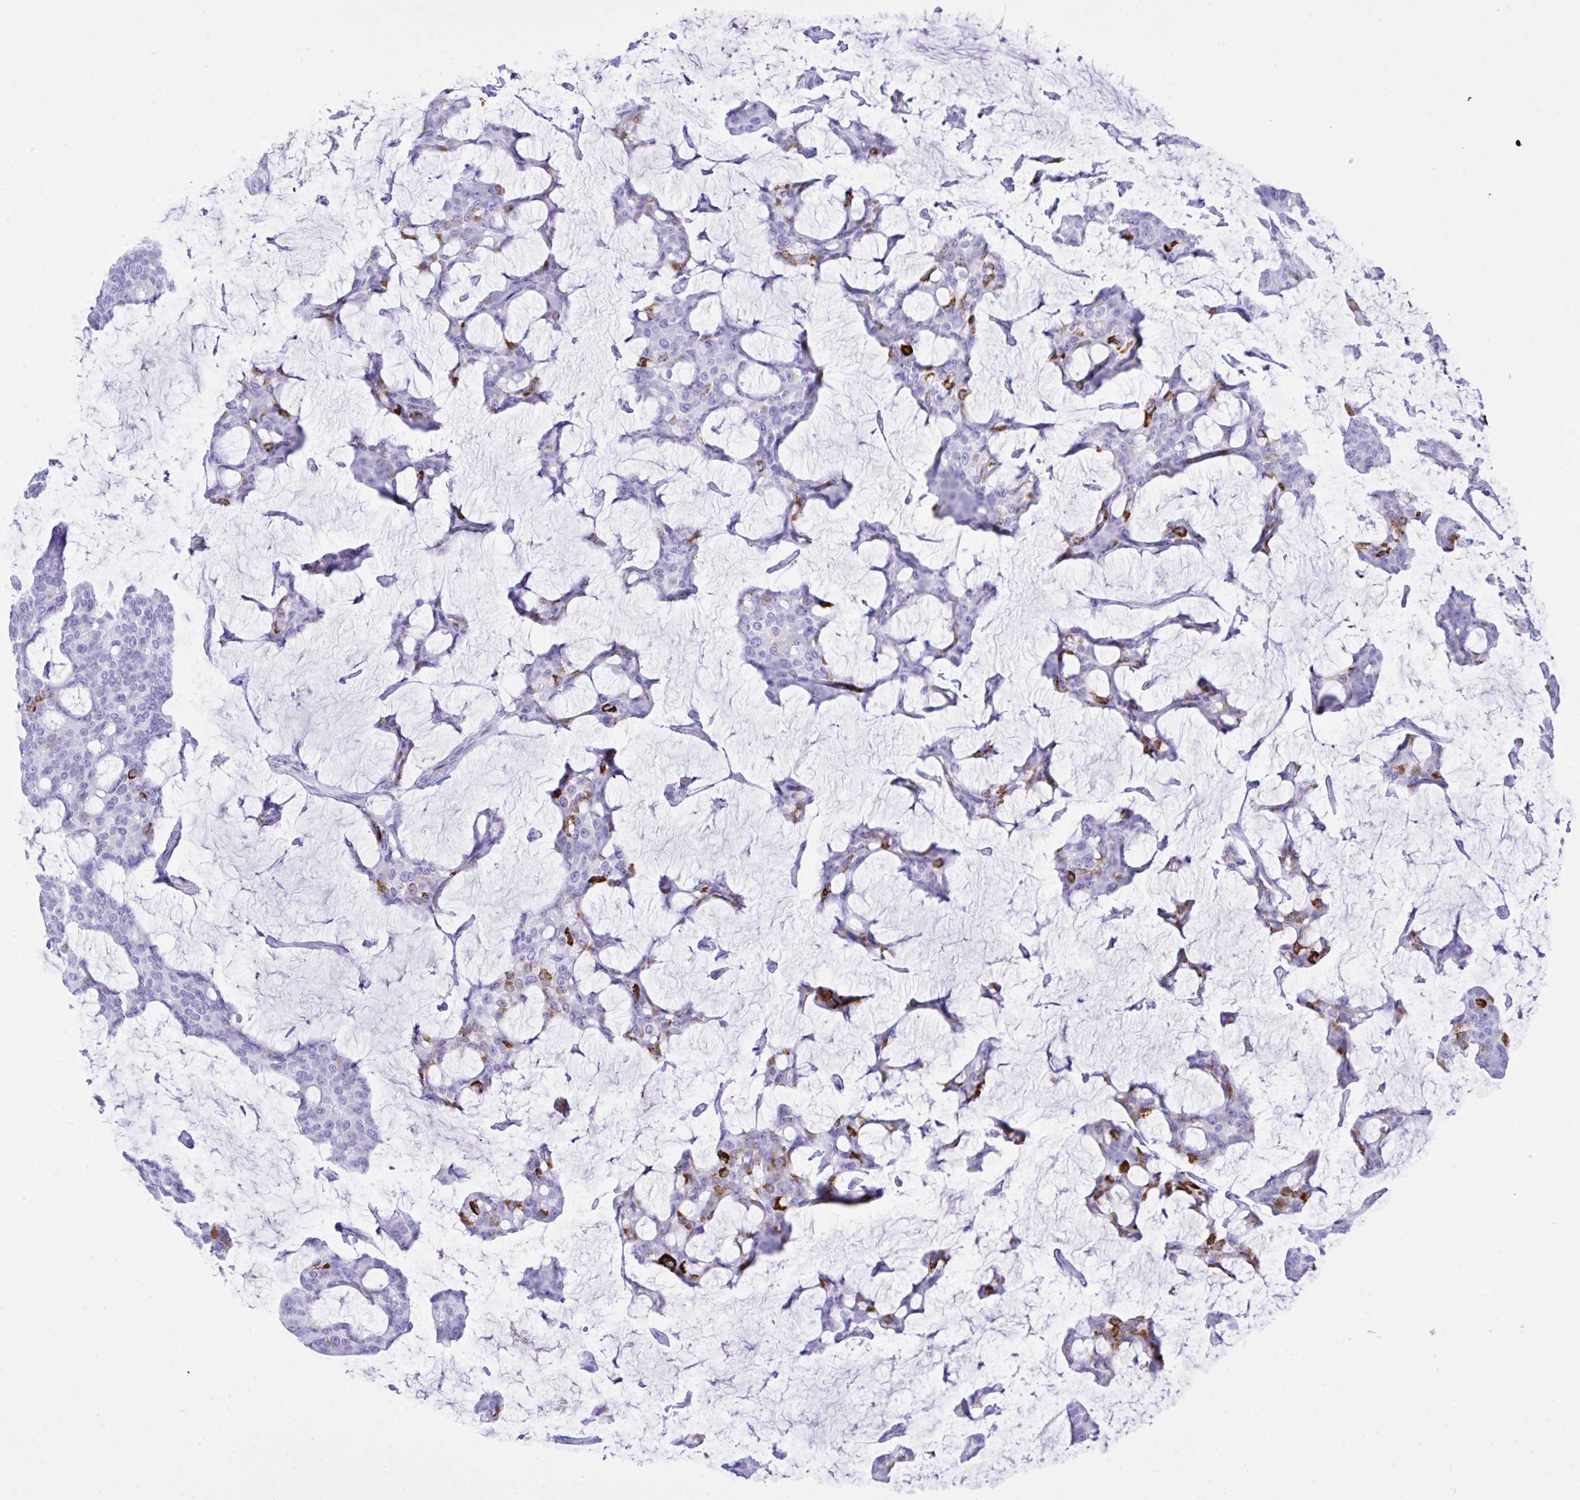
{"staining": {"intensity": "strong", "quantity": "<25%", "location": "cytoplasmic/membranous"}, "tissue": "breast cancer", "cell_type": "Tumor cells", "image_type": "cancer", "snomed": [{"axis": "morphology", "description": "Duct carcinoma"}, {"axis": "topography", "description": "Breast"}], "caption": "The photomicrograph demonstrates a brown stain indicating the presence of a protein in the cytoplasmic/membranous of tumor cells in breast intraductal carcinoma.", "gene": "SELENOV", "patient": {"sex": "female", "age": 91}}